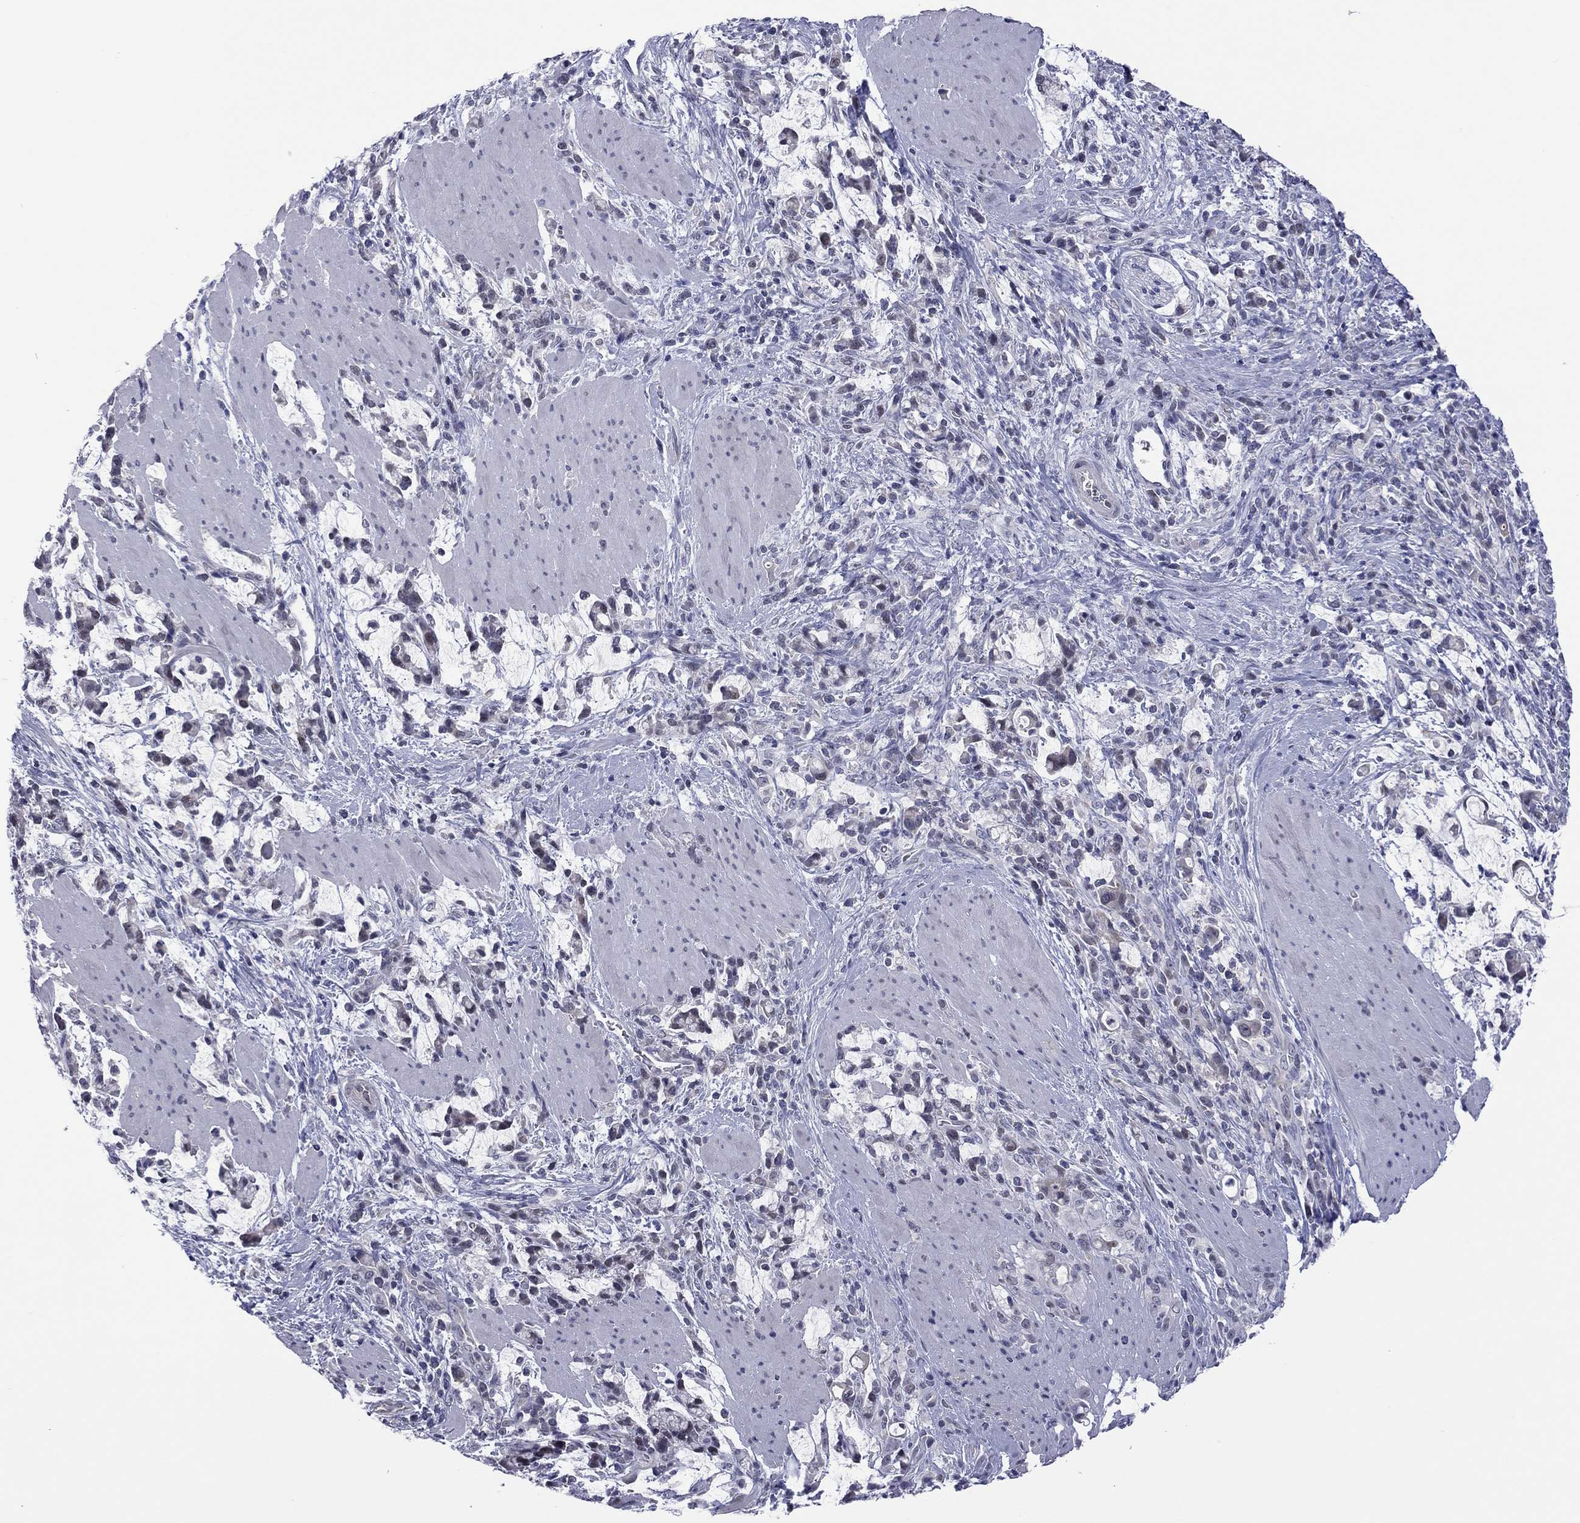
{"staining": {"intensity": "negative", "quantity": "none", "location": "none"}, "tissue": "stomach cancer", "cell_type": "Tumor cells", "image_type": "cancer", "snomed": [{"axis": "morphology", "description": "Adenocarcinoma, NOS"}, {"axis": "topography", "description": "Stomach"}], "caption": "Tumor cells show no significant protein expression in stomach cancer. (DAB (3,3'-diaminobenzidine) immunohistochemistry, high magnification).", "gene": "POU5F2", "patient": {"sex": "female", "age": 57}}